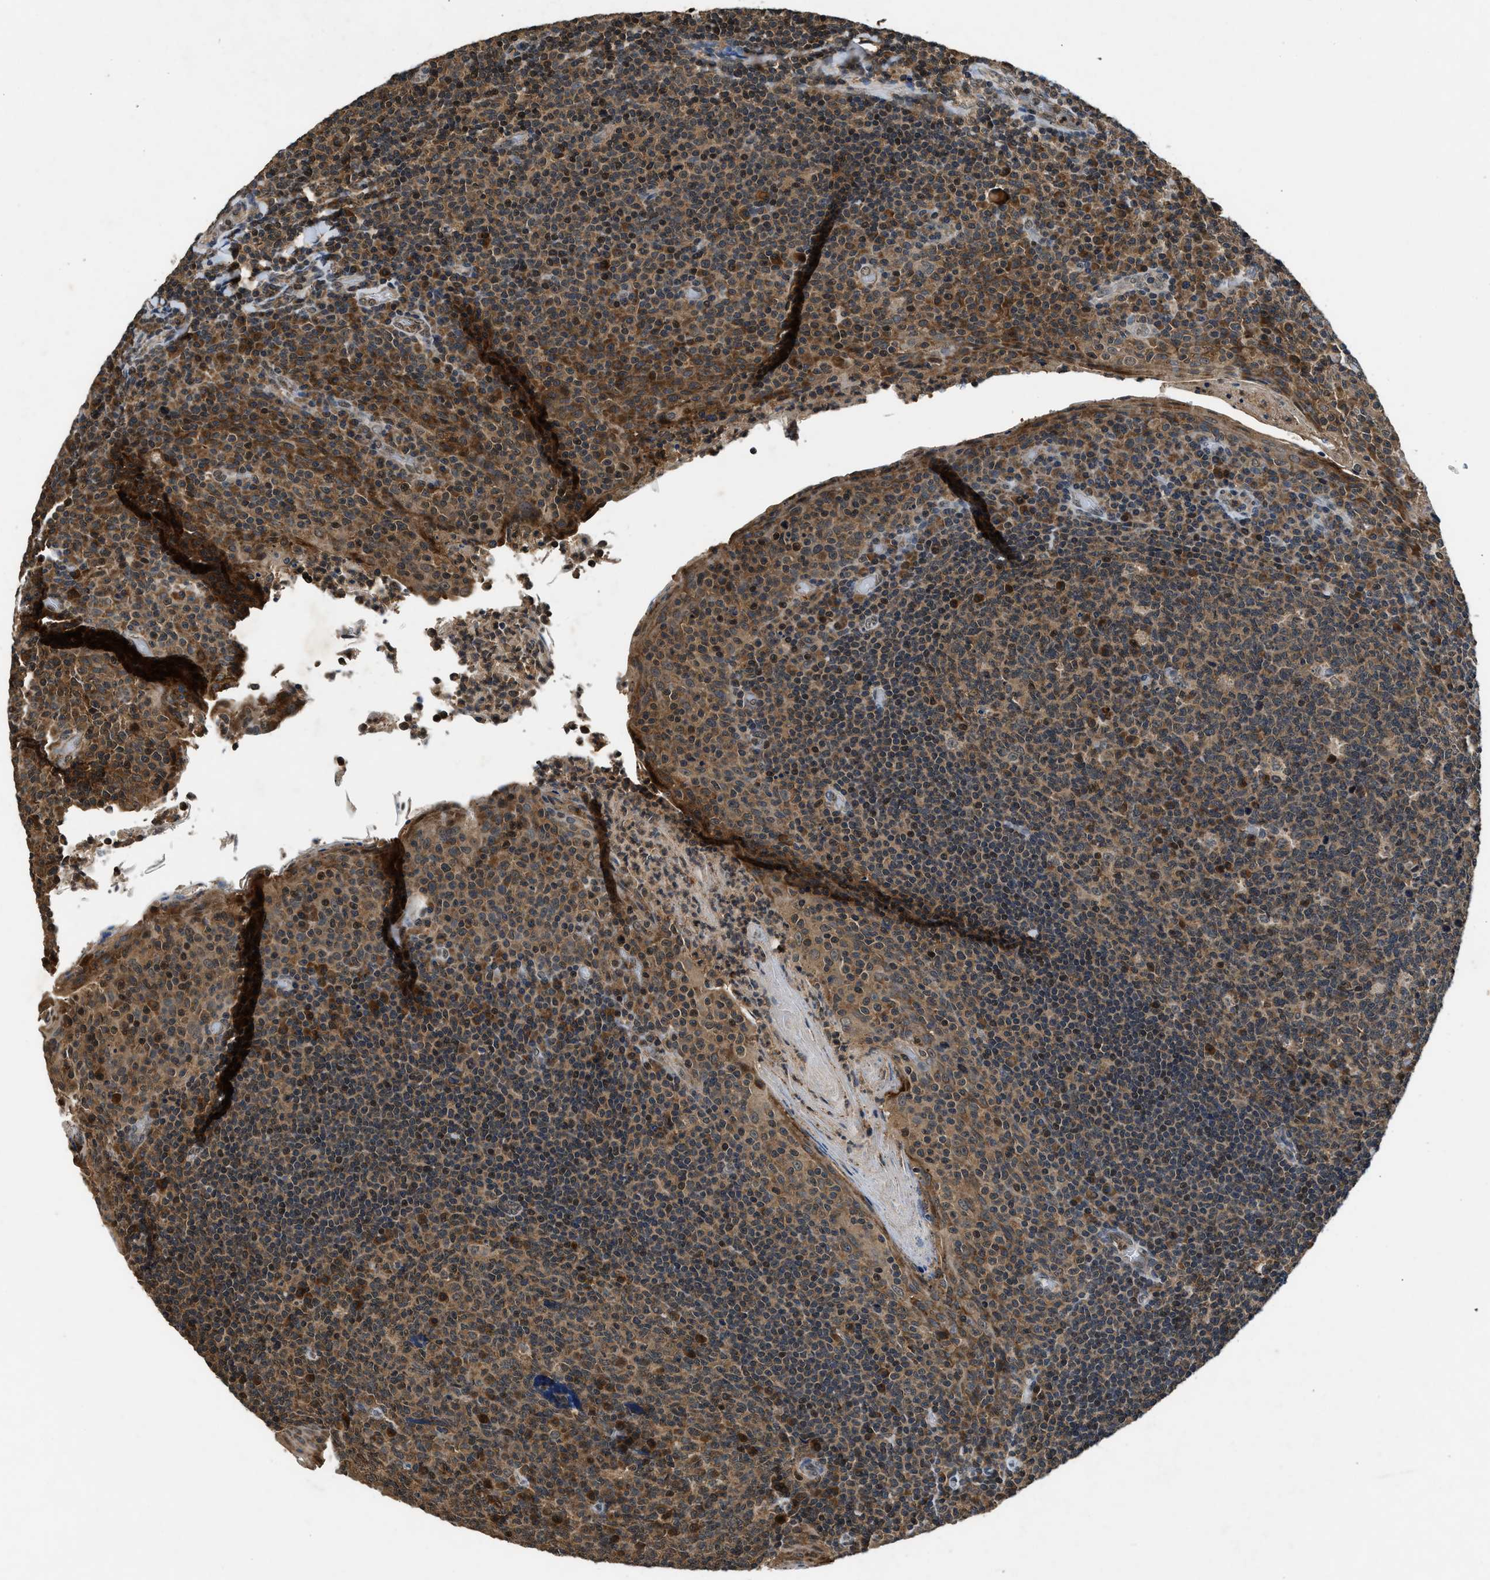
{"staining": {"intensity": "moderate", "quantity": ">75%", "location": "cytoplasmic/membranous"}, "tissue": "tonsil", "cell_type": "Germinal center cells", "image_type": "normal", "snomed": [{"axis": "morphology", "description": "Normal tissue, NOS"}, {"axis": "topography", "description": "Tonsil"}], "caption": "Protein expression analysis of normal tonsil reveals moderate cytoplasmic/membranous positivity in approximately >75% of germinal center cells. (DAB IHC, brown staining for protein, blue staining for nuclei).", "gene": "RPS6KB1", "patient": {"sex": "male", "age": 17}}